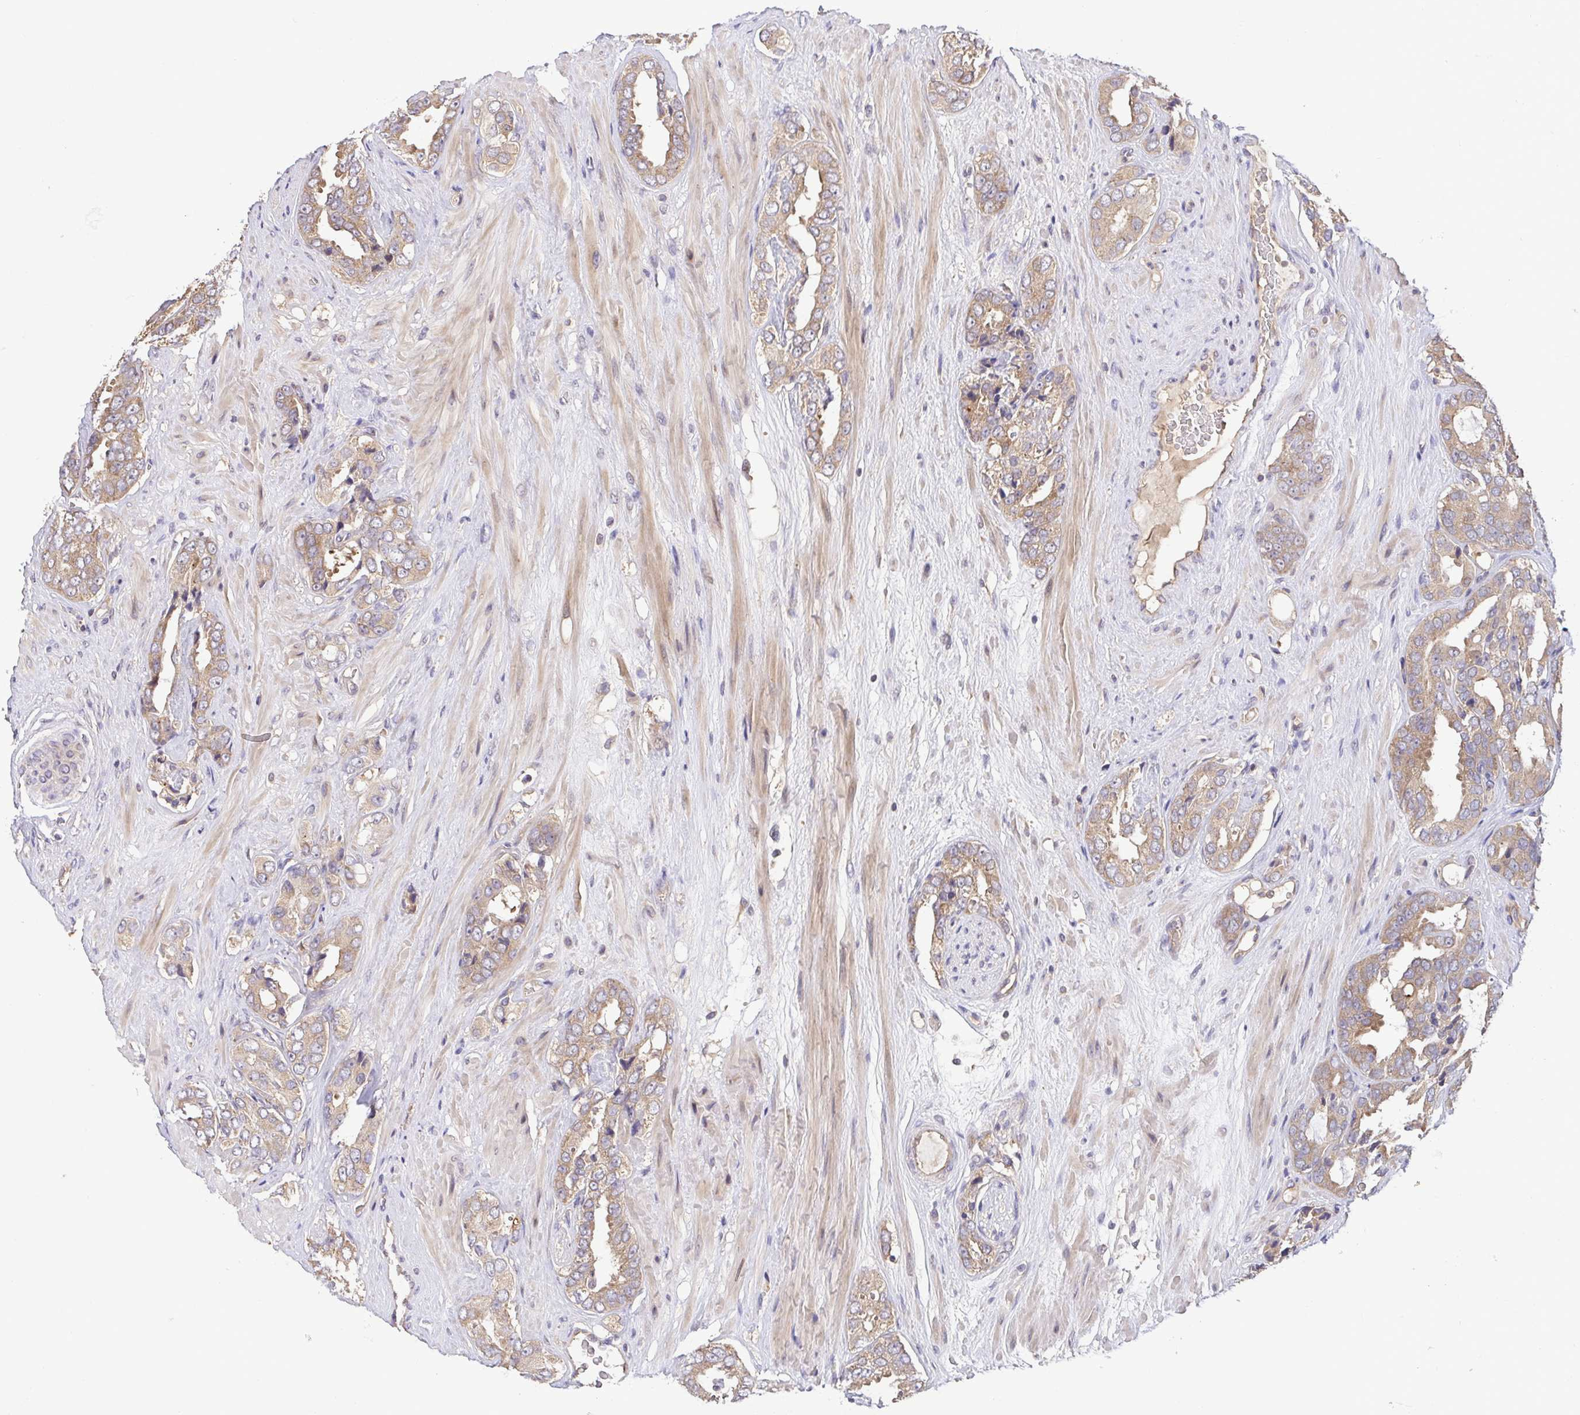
{"staining": {"intensity": "moderate", "quantity": ">75%", "location": "cytoplasmic/membranous"}, "tissue": "prostate cancer", "cell_type": "Tumor cells", "image_type": "cancer", "snomed": [{"axis": "morphology", "description": "Adenocarcinoma, High grade"}, {"axis": "topography", "description": "Prostate"}], "caption": "IHC image of neoplastic tissue: high-grade adenocarcinoma (prostate) stained using immunohistochemistry (IHC) demonstrates medium levels of moderate protein expression localized specifically in the cytoplasmic/membranous of tumor cells, appearing as a cytoplasmic/membranous brown color.", "gene": "OSBPL7", "patient": {"sex": "male", "age": 71}}